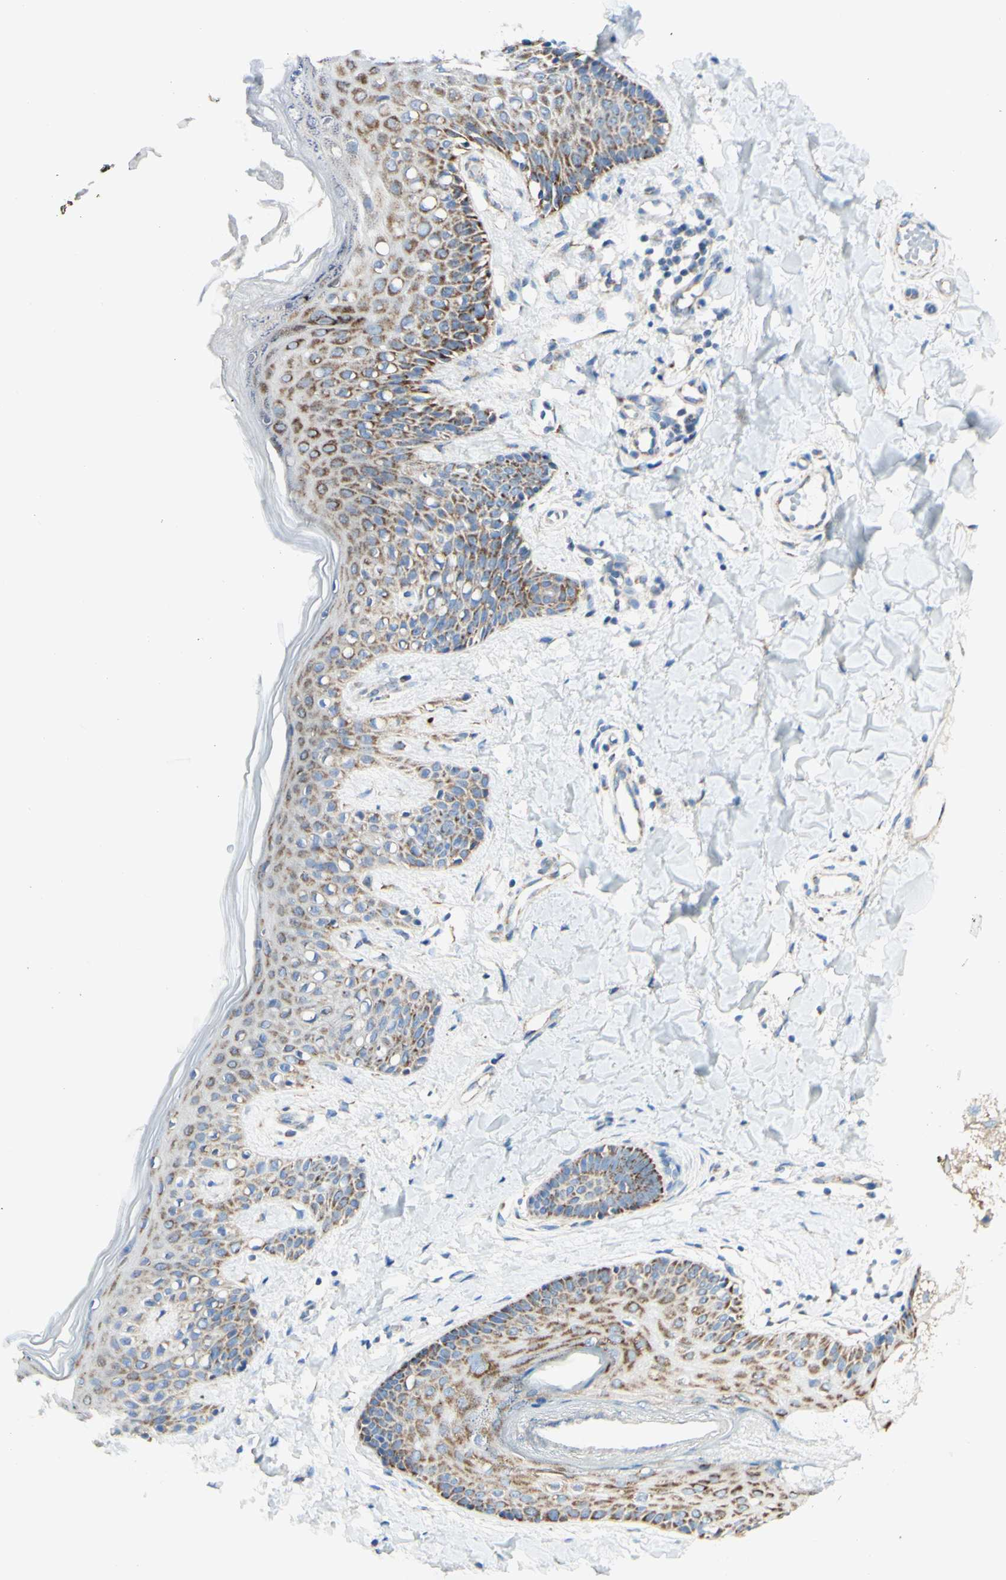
{"staining": {"intensity": "negative", "quantity": "none", "location": "none"}, "tissue": "skin", "cell_type": "Fibroblasts", "image_type": "normal", "snomed": [{"axis": "morphology", "description": "Normal tissue, NOS"}, {"axis": "topography", "description": "Skin"}], "caption": "DAB immunohistochemical staining of benign skin displays no significant staining in fibroblasts. (Stains: DAB (3,3'-diaminobenzidine) immunohistochemistry (IHC) with hematoxylin counter stain, Microscopy: brightfield microscopy at high magnification).", "gene": "ARMC10", "patient": {"sex": "male", "age": 16}}